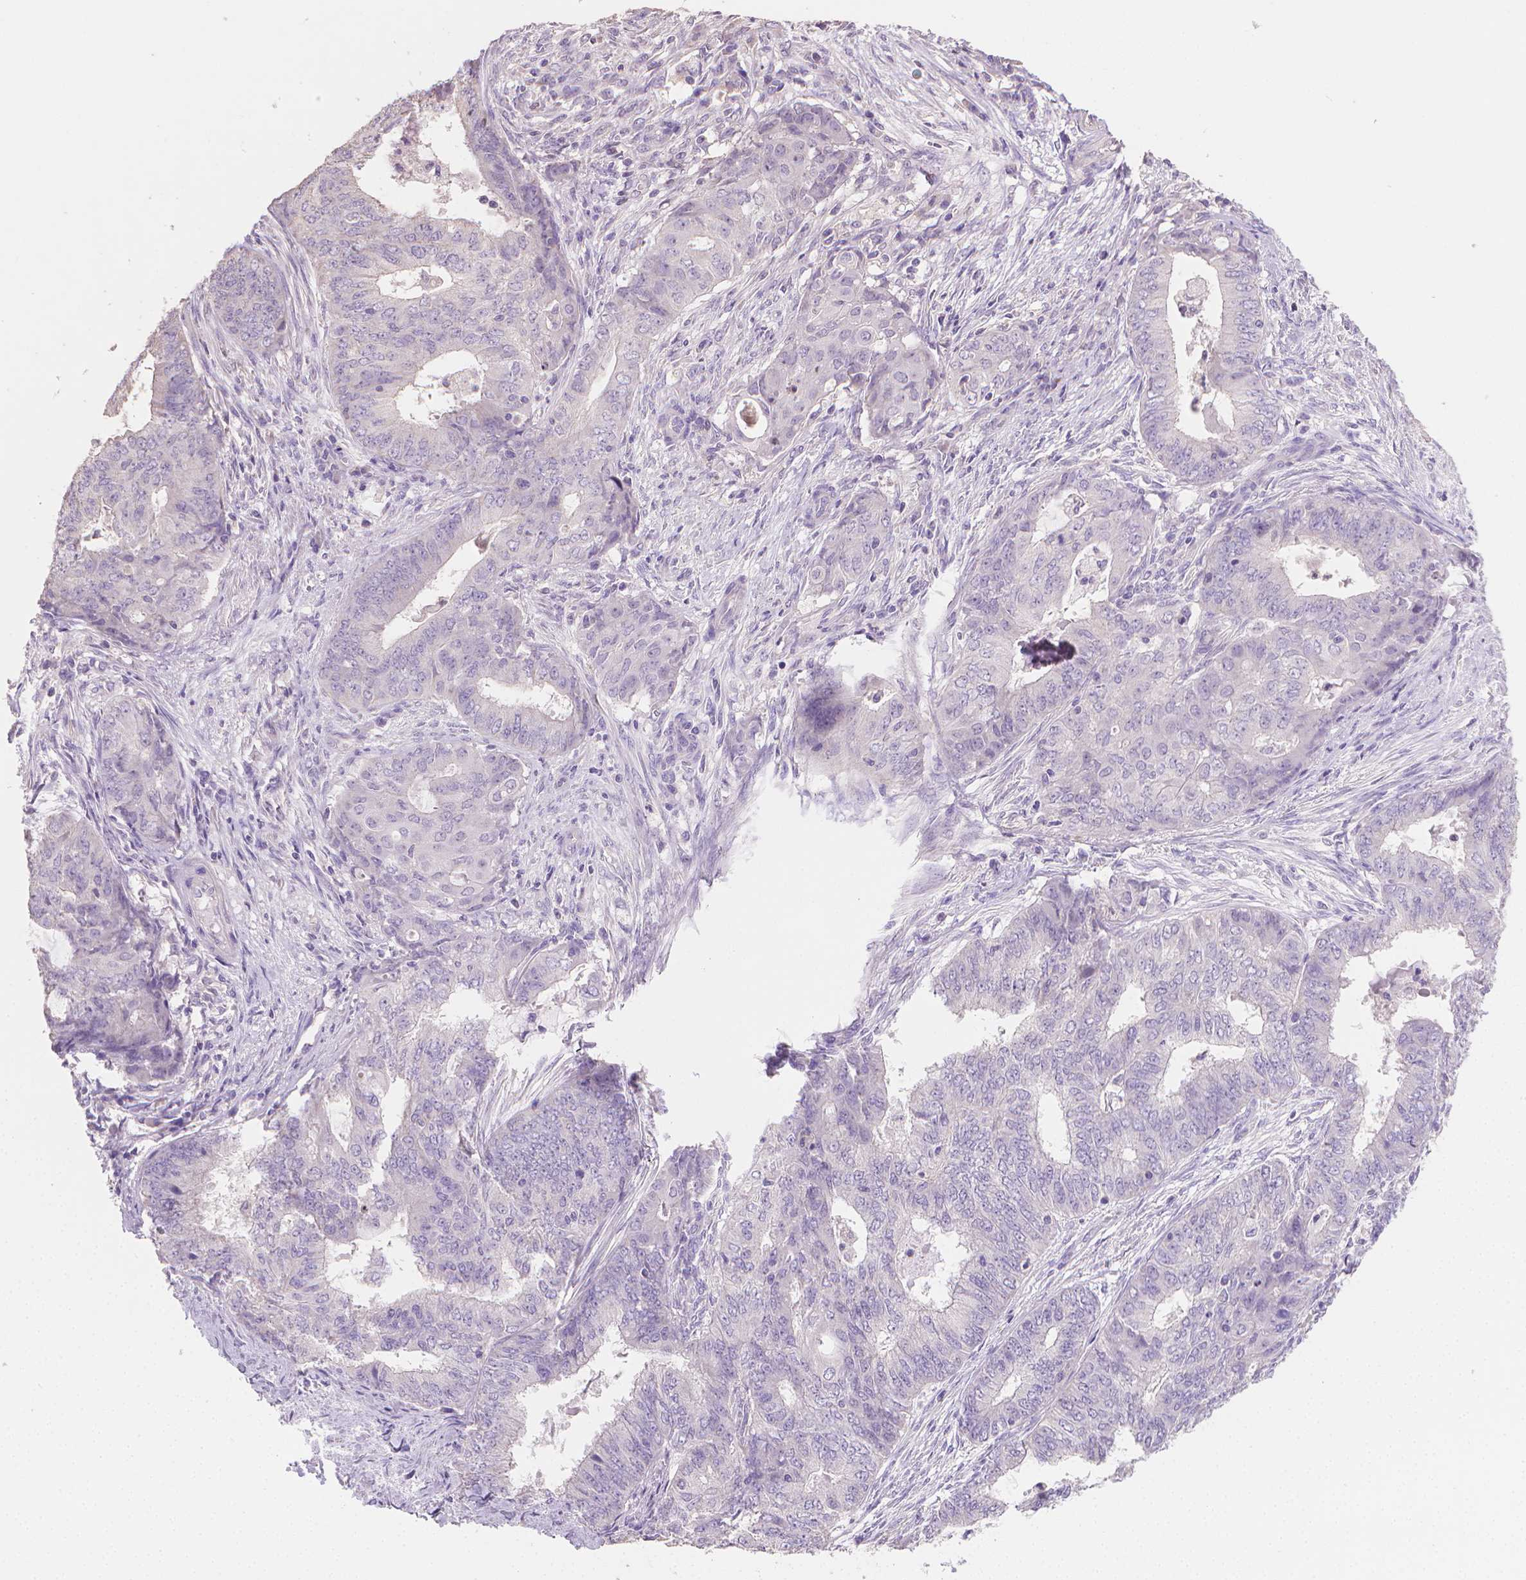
{"staining": {"intensity": "negative", "quantity": "none", "location": "none"}, "tissue": "endometrial cancer", "cell_type": "Tumor cells", "image_type": "cancer", "snomed": [{"axis": "morphology", "description": "Adenocarcinoma, NOS"}, {"axis": "topography", "description": "Endometrium"}], "caption": "The image shows no staining of tumor cells in endometrial cancer. (Immunohistochemistry, brightfield microscopy, high magnification).", "gene": "CATIP", "patient": {"sex": "female", "age": 62}}